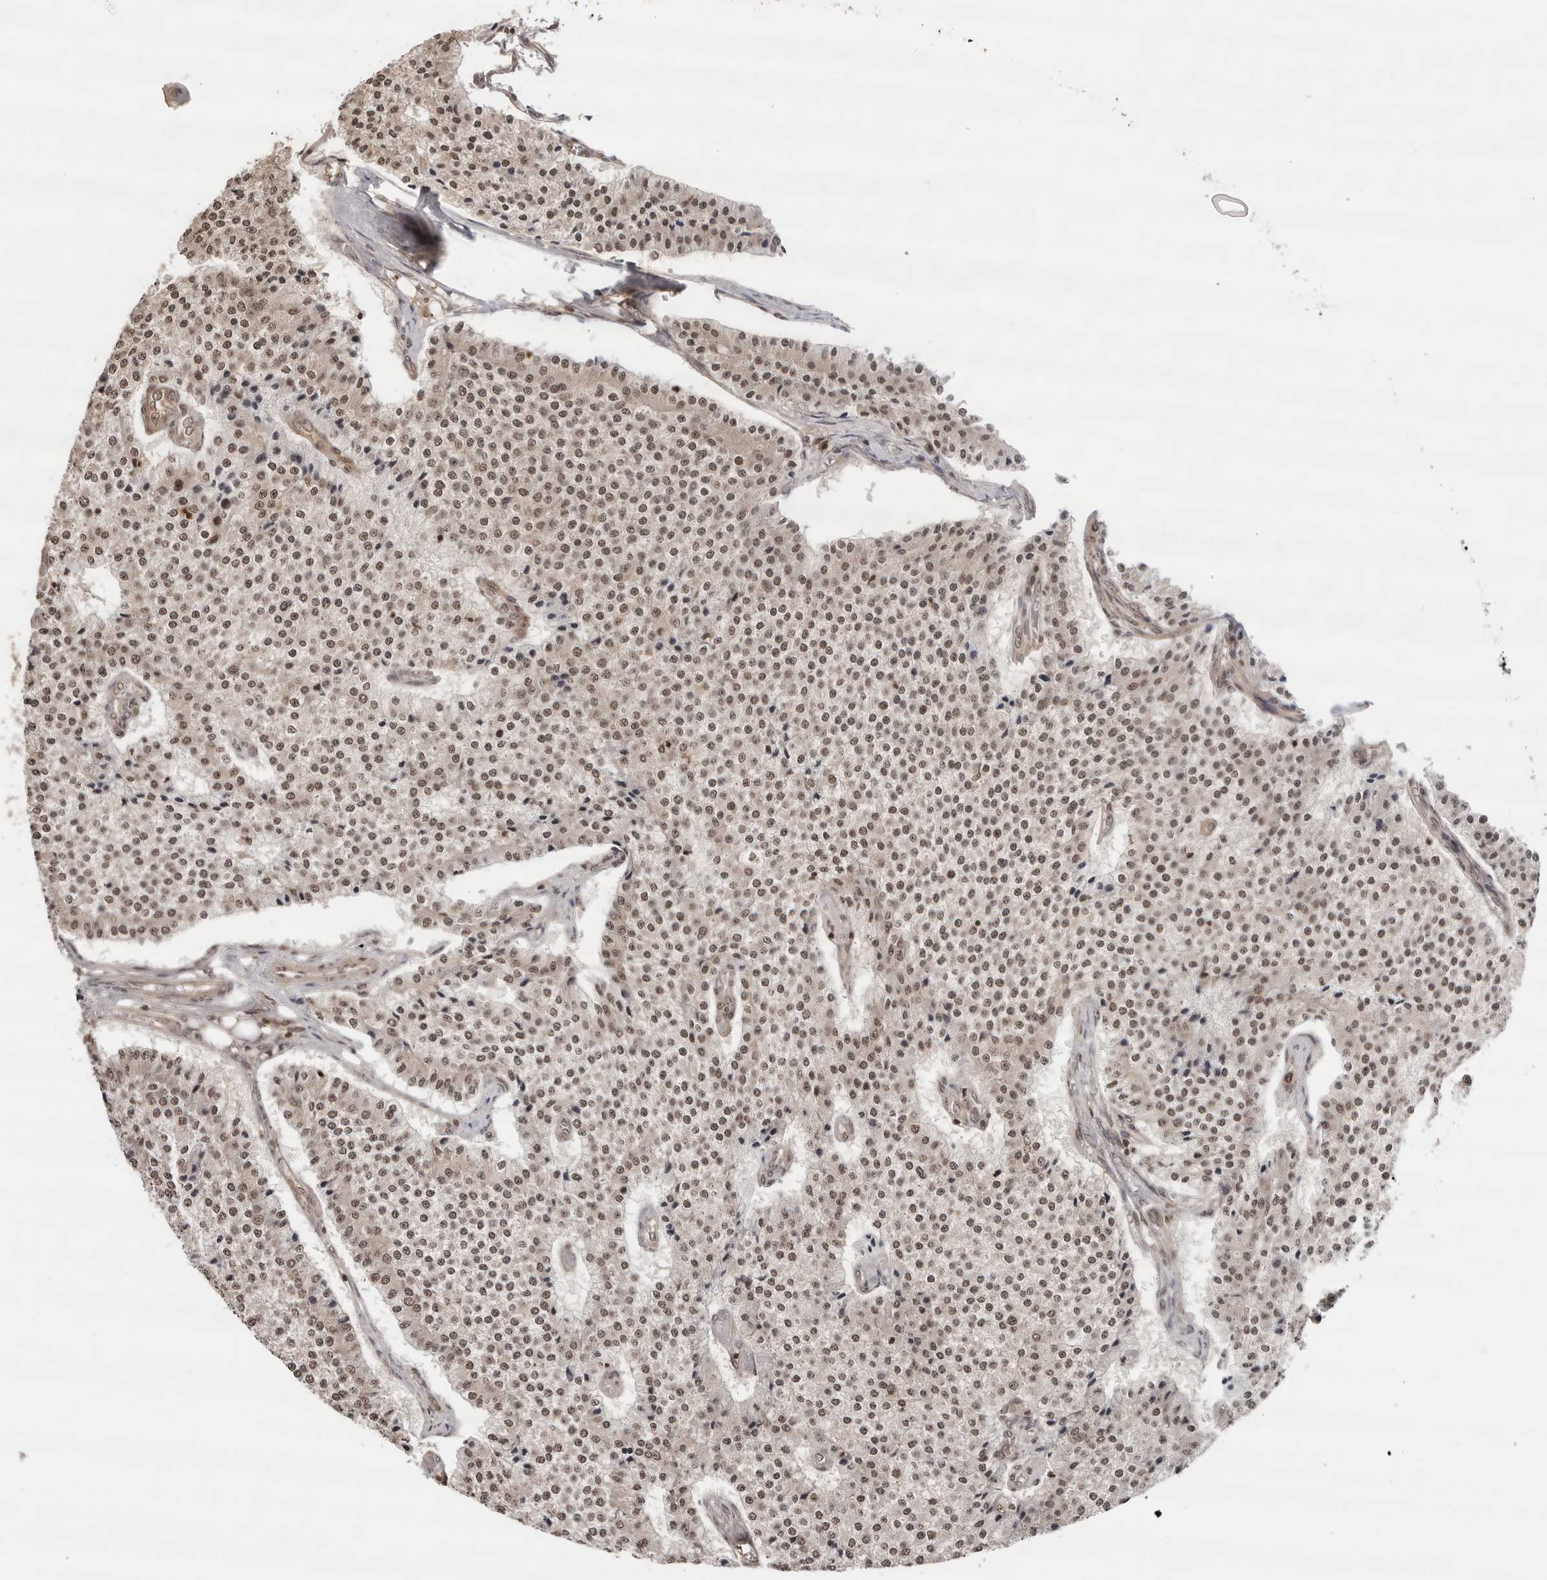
{"staining": {"intensity": "weak", "quantity": ">75%", "location": "nuclear"}, "tissue": "carcinoid", "cell_type": "Tumor cells", "image_type": "cancer", "snomed": [{"axis": "morphology", "description": "Carcinoid, malignant, NOS"}, {"axis": "topography", "description": "Colon"}], "caption": "Carcinoid (malignant) stained for a protein demonstrates weak nuclear positivity in tumor cells. Ihc stains the protein of interest in brown and the nuclei are stained blue.", "gene": "SDE2", "patient": {"sex": "female", "age": 52}}